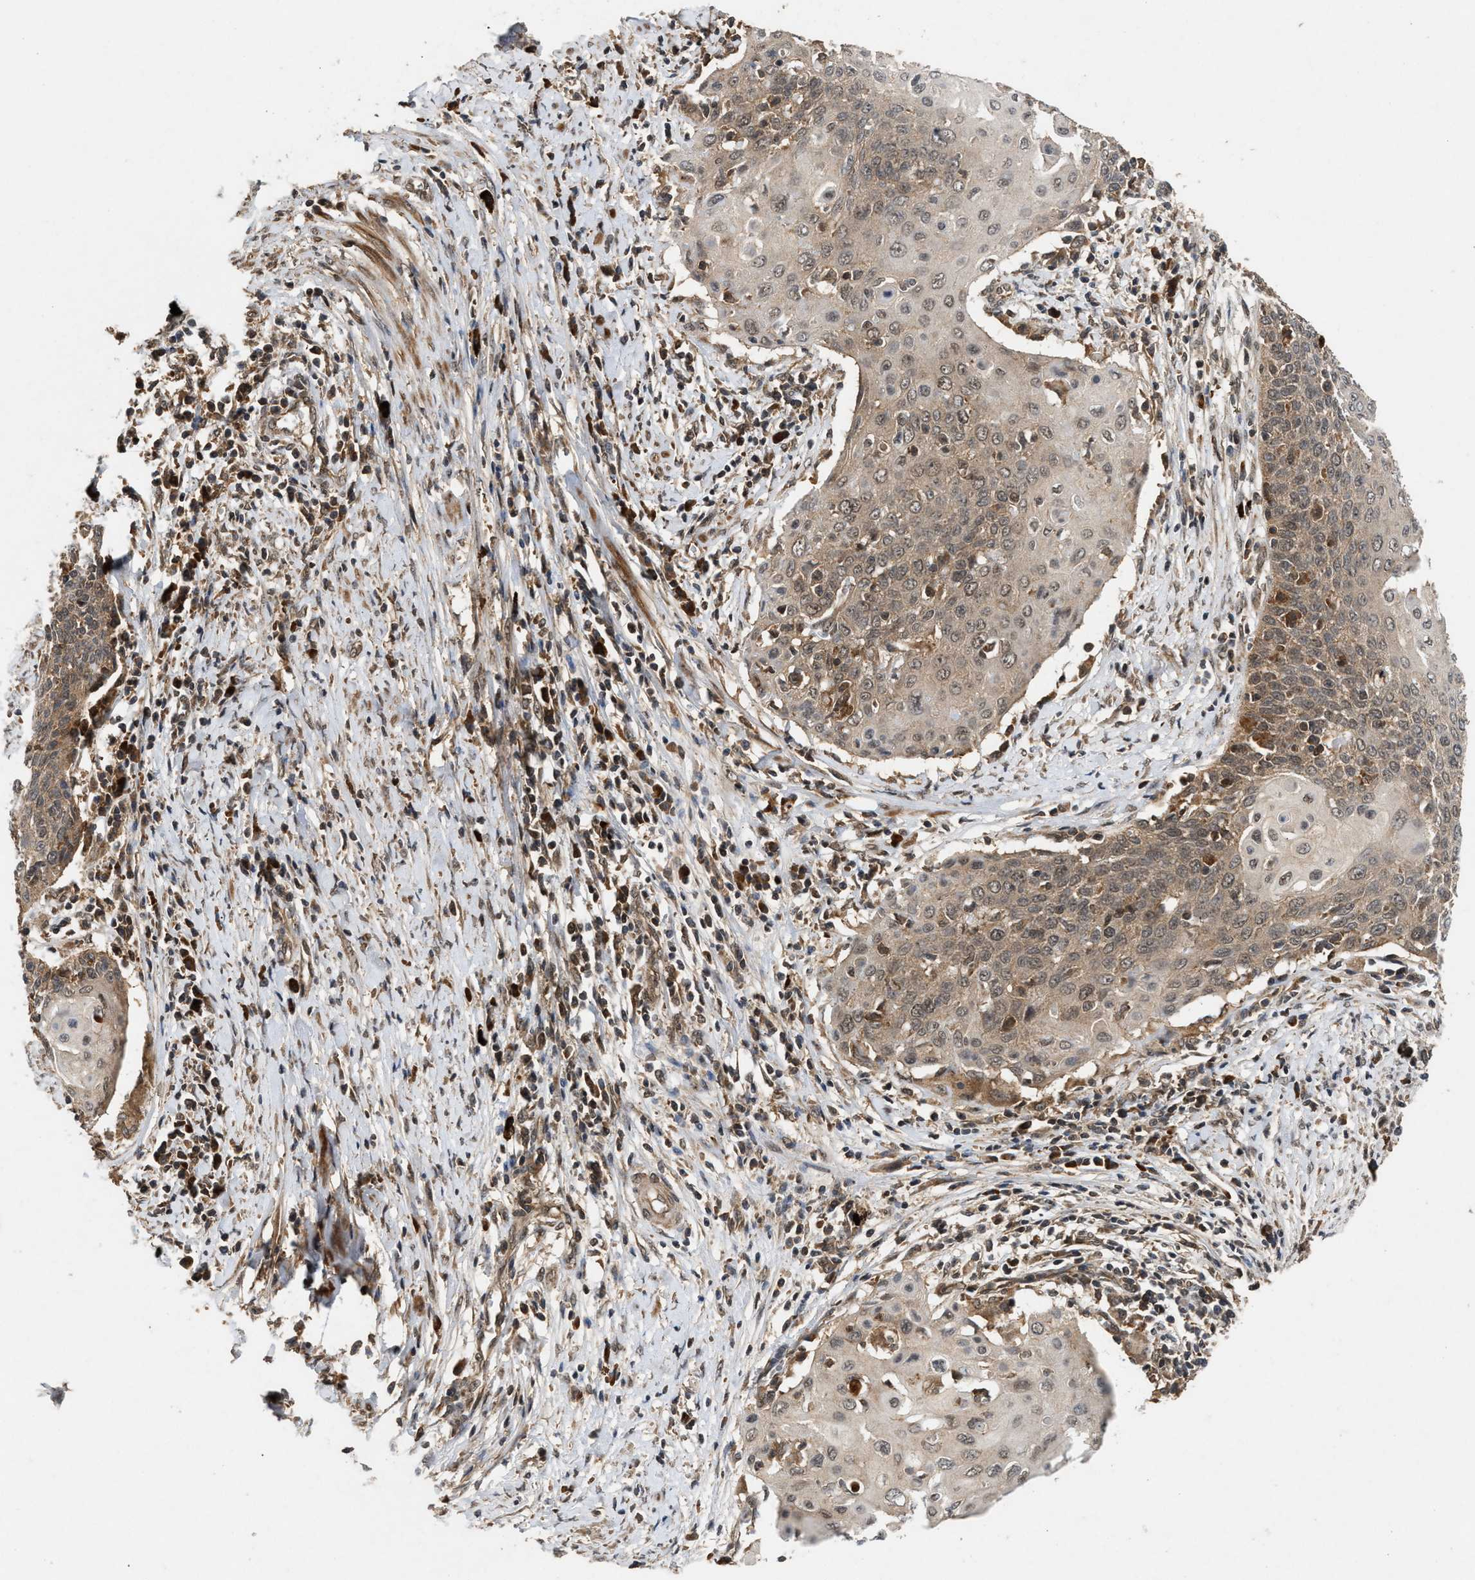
{"staining": {"intensity": "moderate", "quantity": ">75%", "location": "cytoplasmic/membranous,nuclear"}, "tissue": "cervical cancer", "cell_type": "Tumor cells", "image_type": "cancer", "snomed": [{"axis": "morphology", "description": "Squamous cell carcinoma, NOS"}, {"axis": "topography", "description": "Cervix"}], "caption": "IHC histopathology image of human squamous cell carcinoma (cervical) stained for a protein (brown), which shows medium levels of moderate cytoplasmic/membranous and nuclear staining in about >75% of tumor cells.", "gene": "RUSC2", "patient": {"sex": "female", "age": 39}}